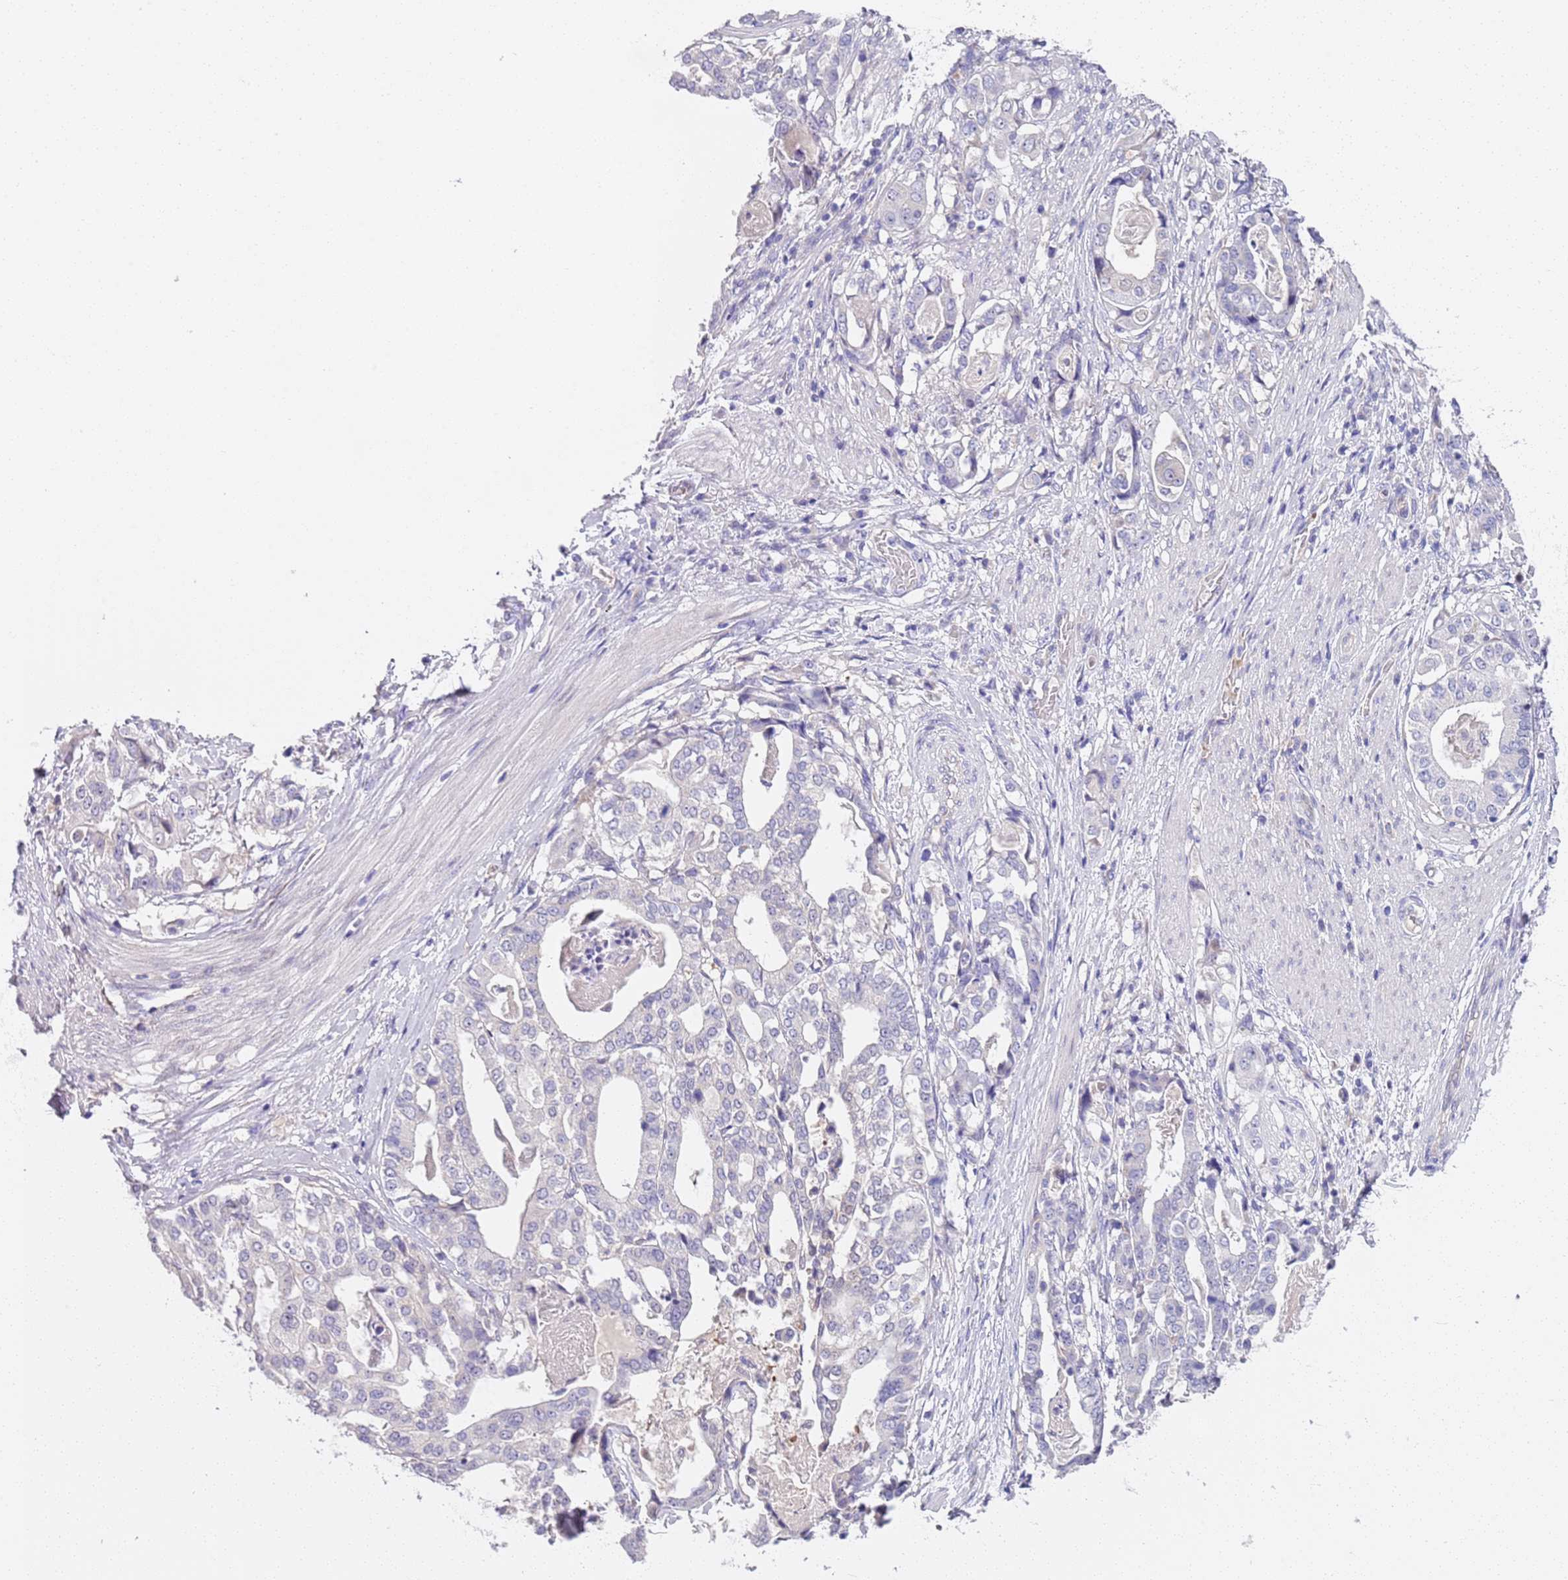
{"staining": {"intensity": "negative", "quantity": "none", "location": "none"}, "tissue": "stomach cancer", "cell_type": "Tumor cells", "image_type": "cancer", "snomed": [{"axis": "morphology", "description": "Adenocarcinoma, NOS"}, {"axis": "topography", "description": "Stomach"}], "caption": "IHC micrograph of neoplastic tissue: human stomach cancer (adenocarcinoma) stained with DAB (3,3'-diaminobenzidine) shows no significant protein expression in tumor cells.", "gene": "BRMS1L", "patient": {"sex": "male", "age": 48}}